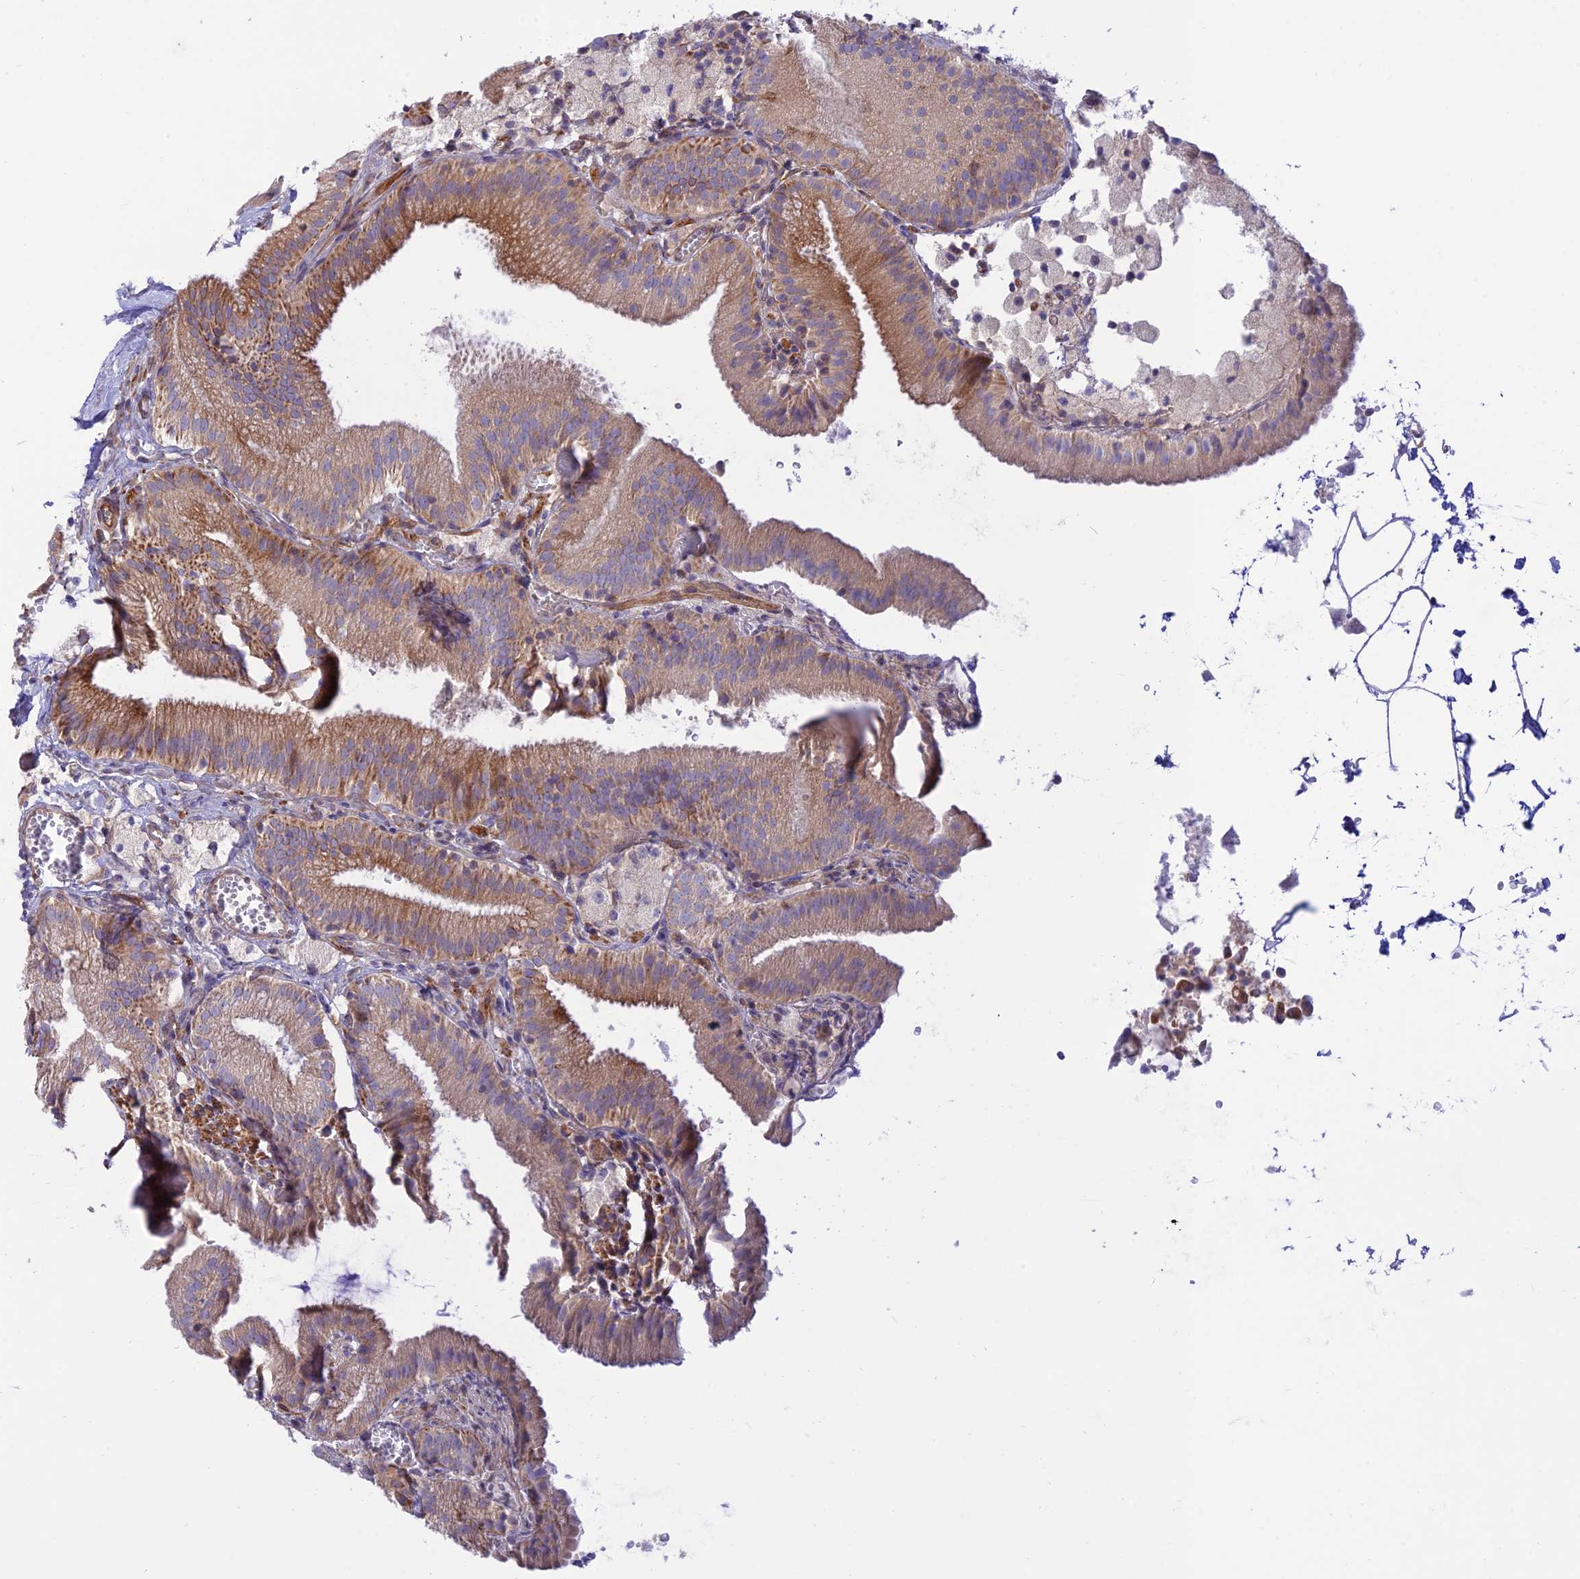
{"staining": {"intensity": "moderate", "quantity": ">75%", "location": "cytoplasmic/membranous"}, "tissue": "gallbladder", "cell_type": "Glandular cells", "image_type": "normal", "snomed": [{"axis": "morphology", "description": "Normal tissue, NOS"}, {"axis": "topography", "description": "Gallbladder"}], "caption": "The micrograph shows a brown stain indicating the presence of a protein in the cytoplasmic/membranous of glandular cells in gallbladder. The staining was performed using DAB (3,3'-diaminobenzidine), with brown indicating positive protein expression. Nuclei are stained blue with hematoxylin.", "gene": "KCNAB1", "patient": {"sex": "male", "age": 54}}